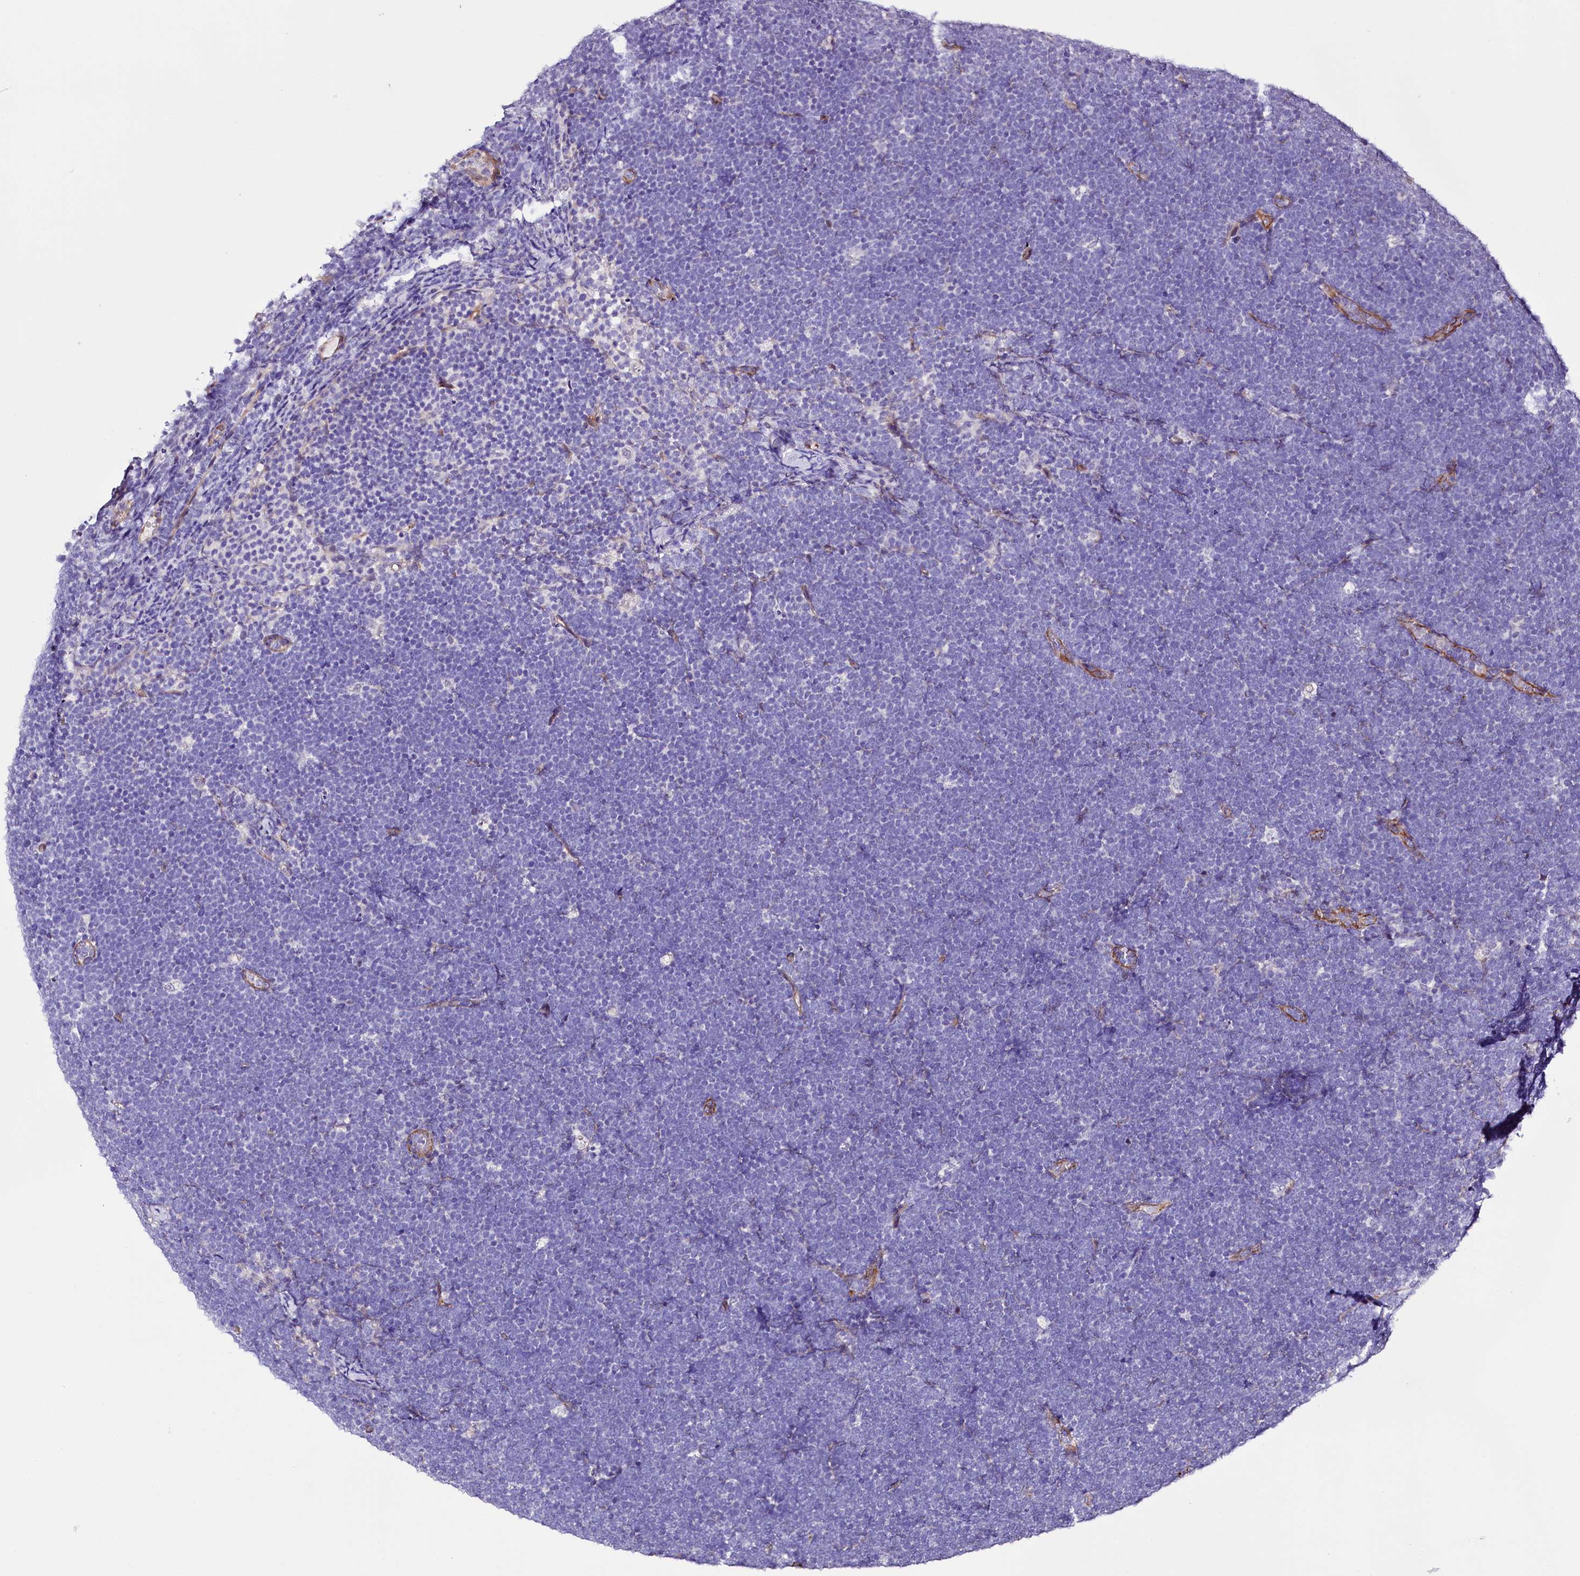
{"staining": {"intensity": "negative", "quantity": "none", "location": "none"}, "tissue": "lymphoma", "cell_type": "Tumor cells", "image_type": "cancer", "snomed": [{"axis": "morphology", "description": "Malignant lymphoma, non-Hodgkin's type, High grade"}, {"axis": "topography", "description": "Lymph node"}], "caption": "An immunohistochemistry (IHC) histopathology image of lymphoma is shown. There is no staining in tumor cells of lymphoma.", "gene": "ST7", "patient": {"sex": "male", "age": 13}}